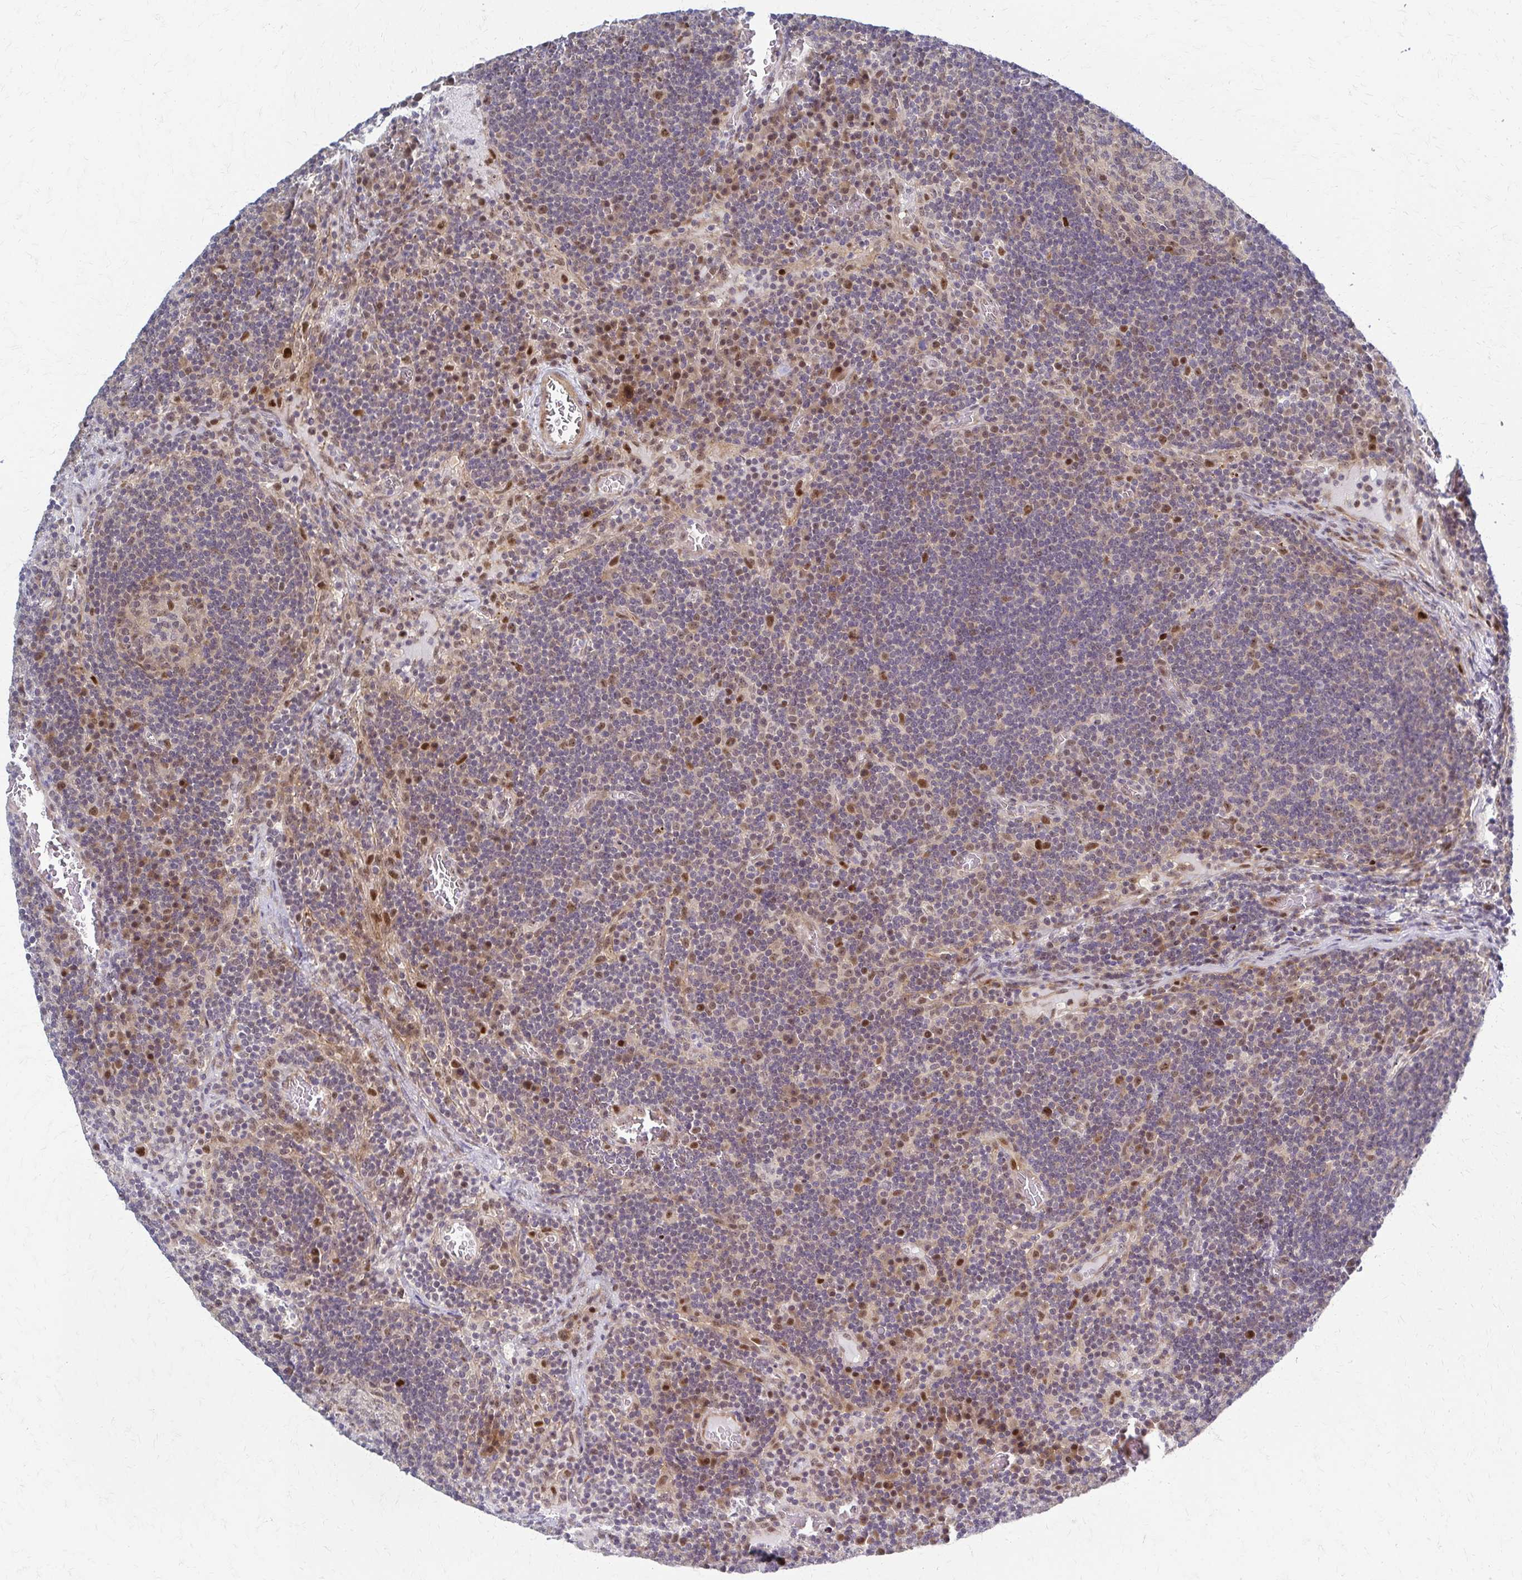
{"staining": {"intensity": "moderate", "quantity": "<25%", "location": "nuclear"}, "tissue": "lymph node", "cell_type": "Germinal center cells", "image_type": "normal", "snomed": [{"axis": "morphology", "description": "Normal tissue, NOS"}, {"axis": "topography", "description": "Lymph node"}], "caption": "Immunohistochemical staining of normal lymph node reveals low levels of moderate nuclear staining in about <25% of germinal center cells. The staining was performed using DAB (3,3'-diaminobenzidine) to visualize the protein expression in brown, while the nuclei were stained in blue with hematoxylin (Magnification: 20x).", "gene": "PSMD7", "patient": {"sex": "male", "age": 67}}